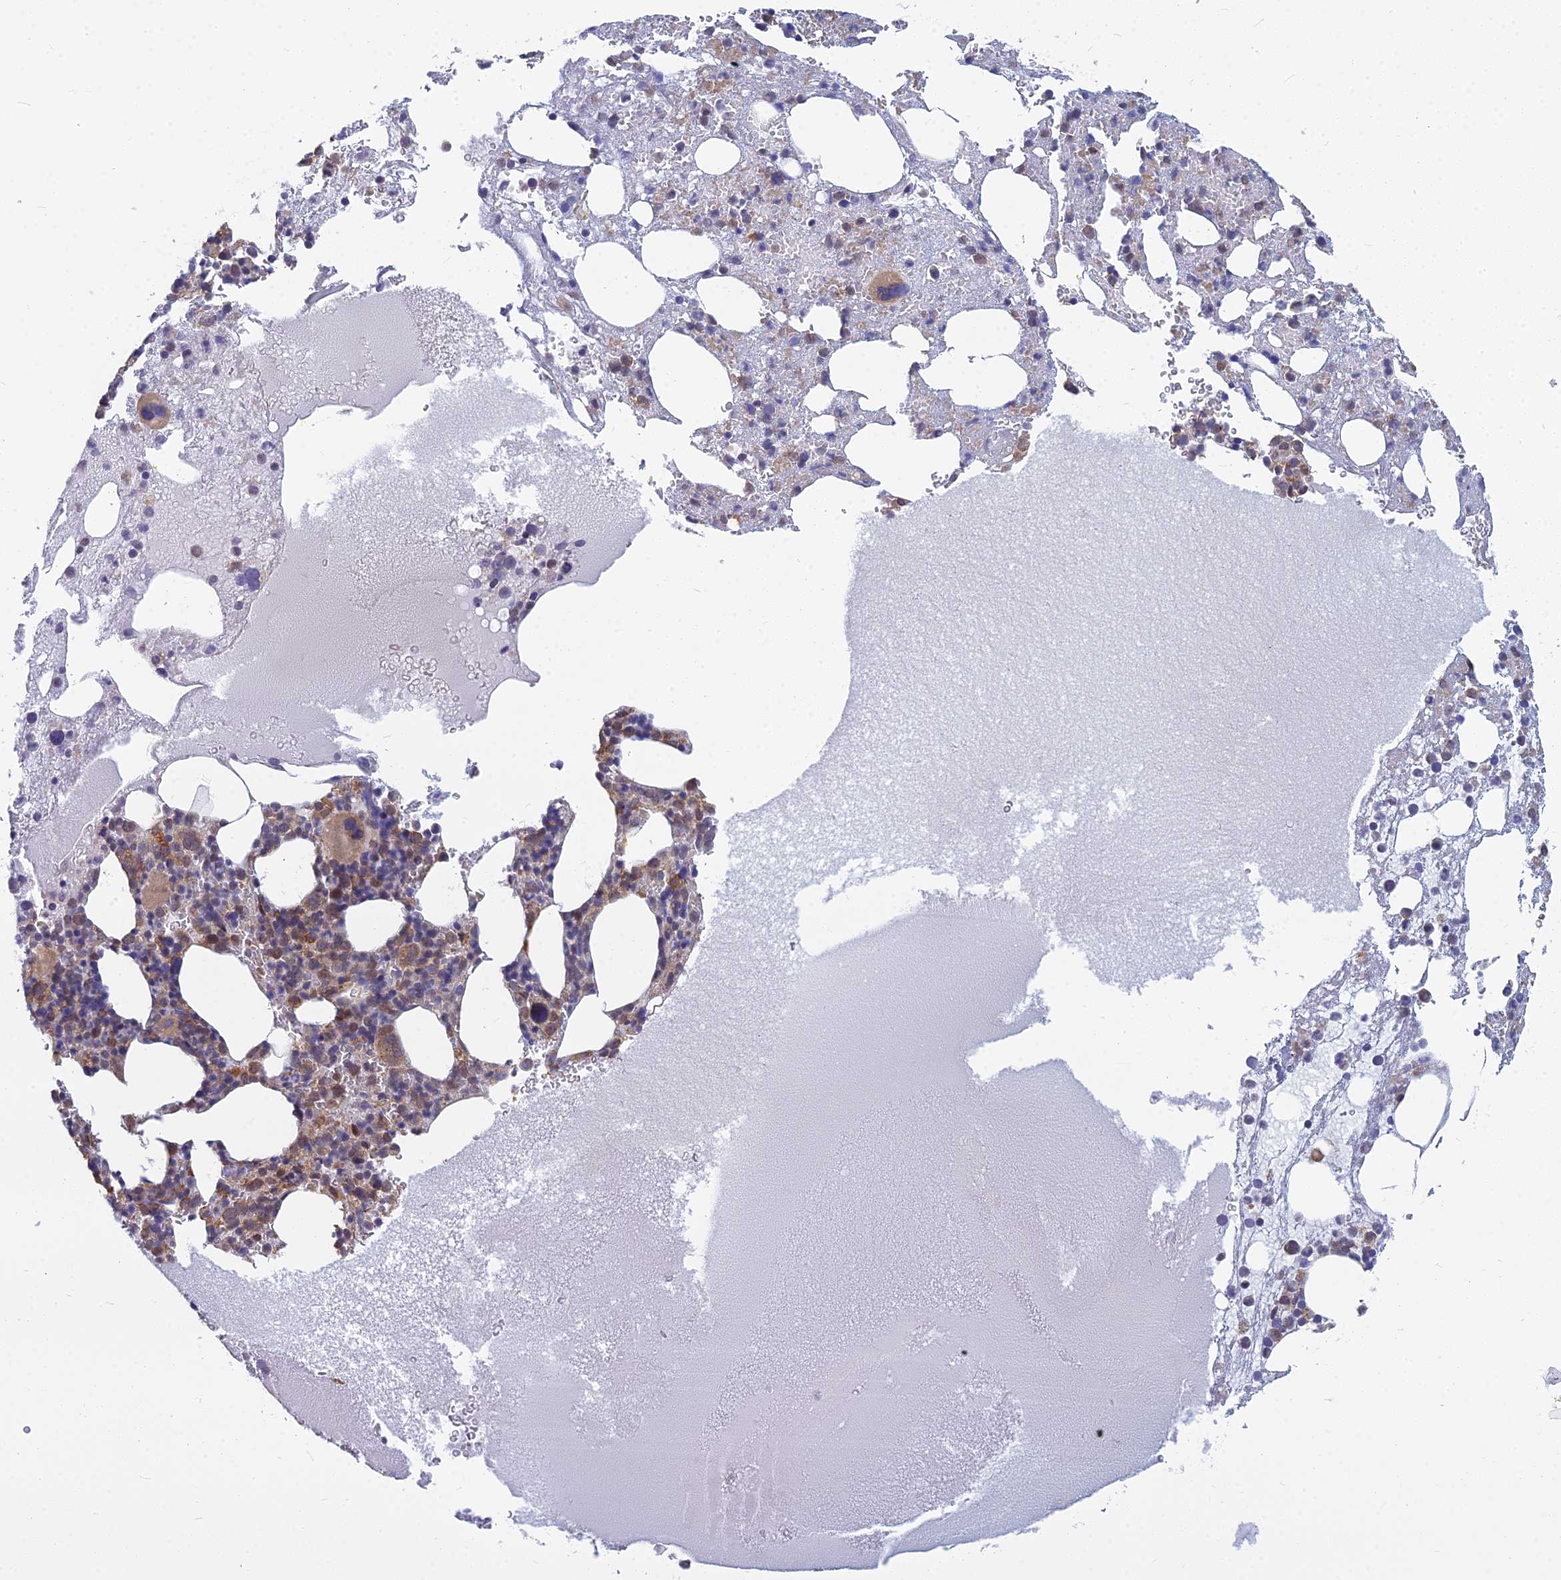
{"staining": {"intensity": "moderate", "quantity": "25%-75%", "location": "cytoplasmic/membranous,nuclear"}, "tissue": "bone marrow", "cell_type": "Hematopoietic cells", "image_type": "normal", "snomed": [{"axis": "morphology", "description": "Normal tissue, NOS"}, {"axis": "topography", "description": "Bone marrow"}], "caption": "Moderate cytoplasmic/membranous,nuclear protein positivity is seen in about 25%-75% of hematopoietic cells in bone marrow. Nuclei are stained in blue.", "gene": "KIAA1143", "patient": {"sex": "male", "age": 61}}